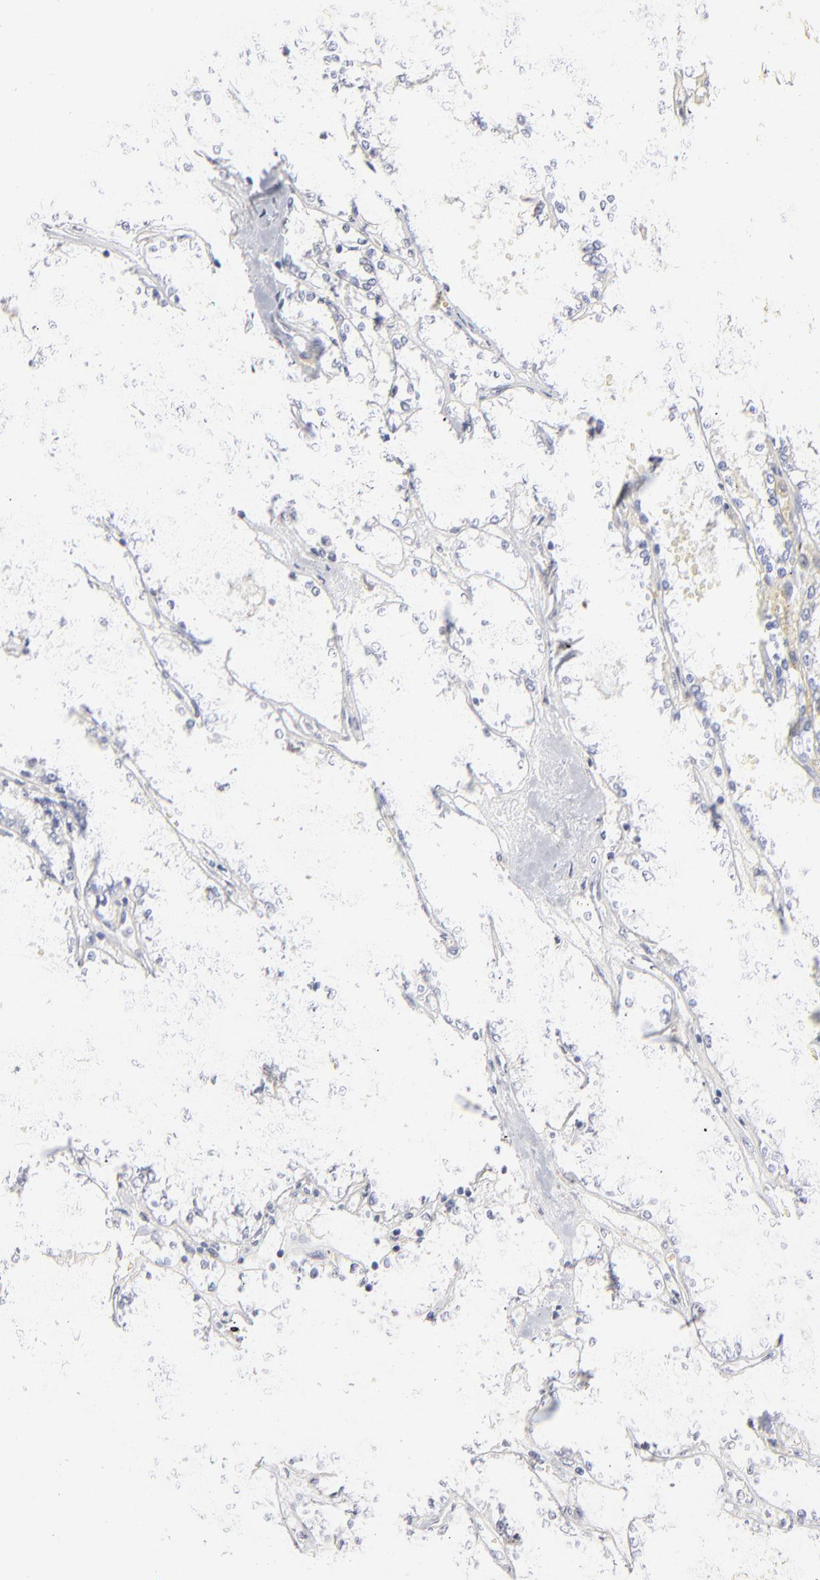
{"staining": {"intensity": "negative", "quantity": "none", "location": "none"}, "tissue": "renal cancer", "cell_type": "Tumor cells", "image_type": "cancer", "snomed": [{"axis": "morphology", "description": "Adenocarcinoma, NOS"}, {"axis": "topography", "description": "Kidney"}], "caption": "Human renal cancer stained for a protein using immunohistochemistry exhibits no staining in tumor cells.", "gene": "RBM3", "patient": {"sex": "female", "age": 56}}